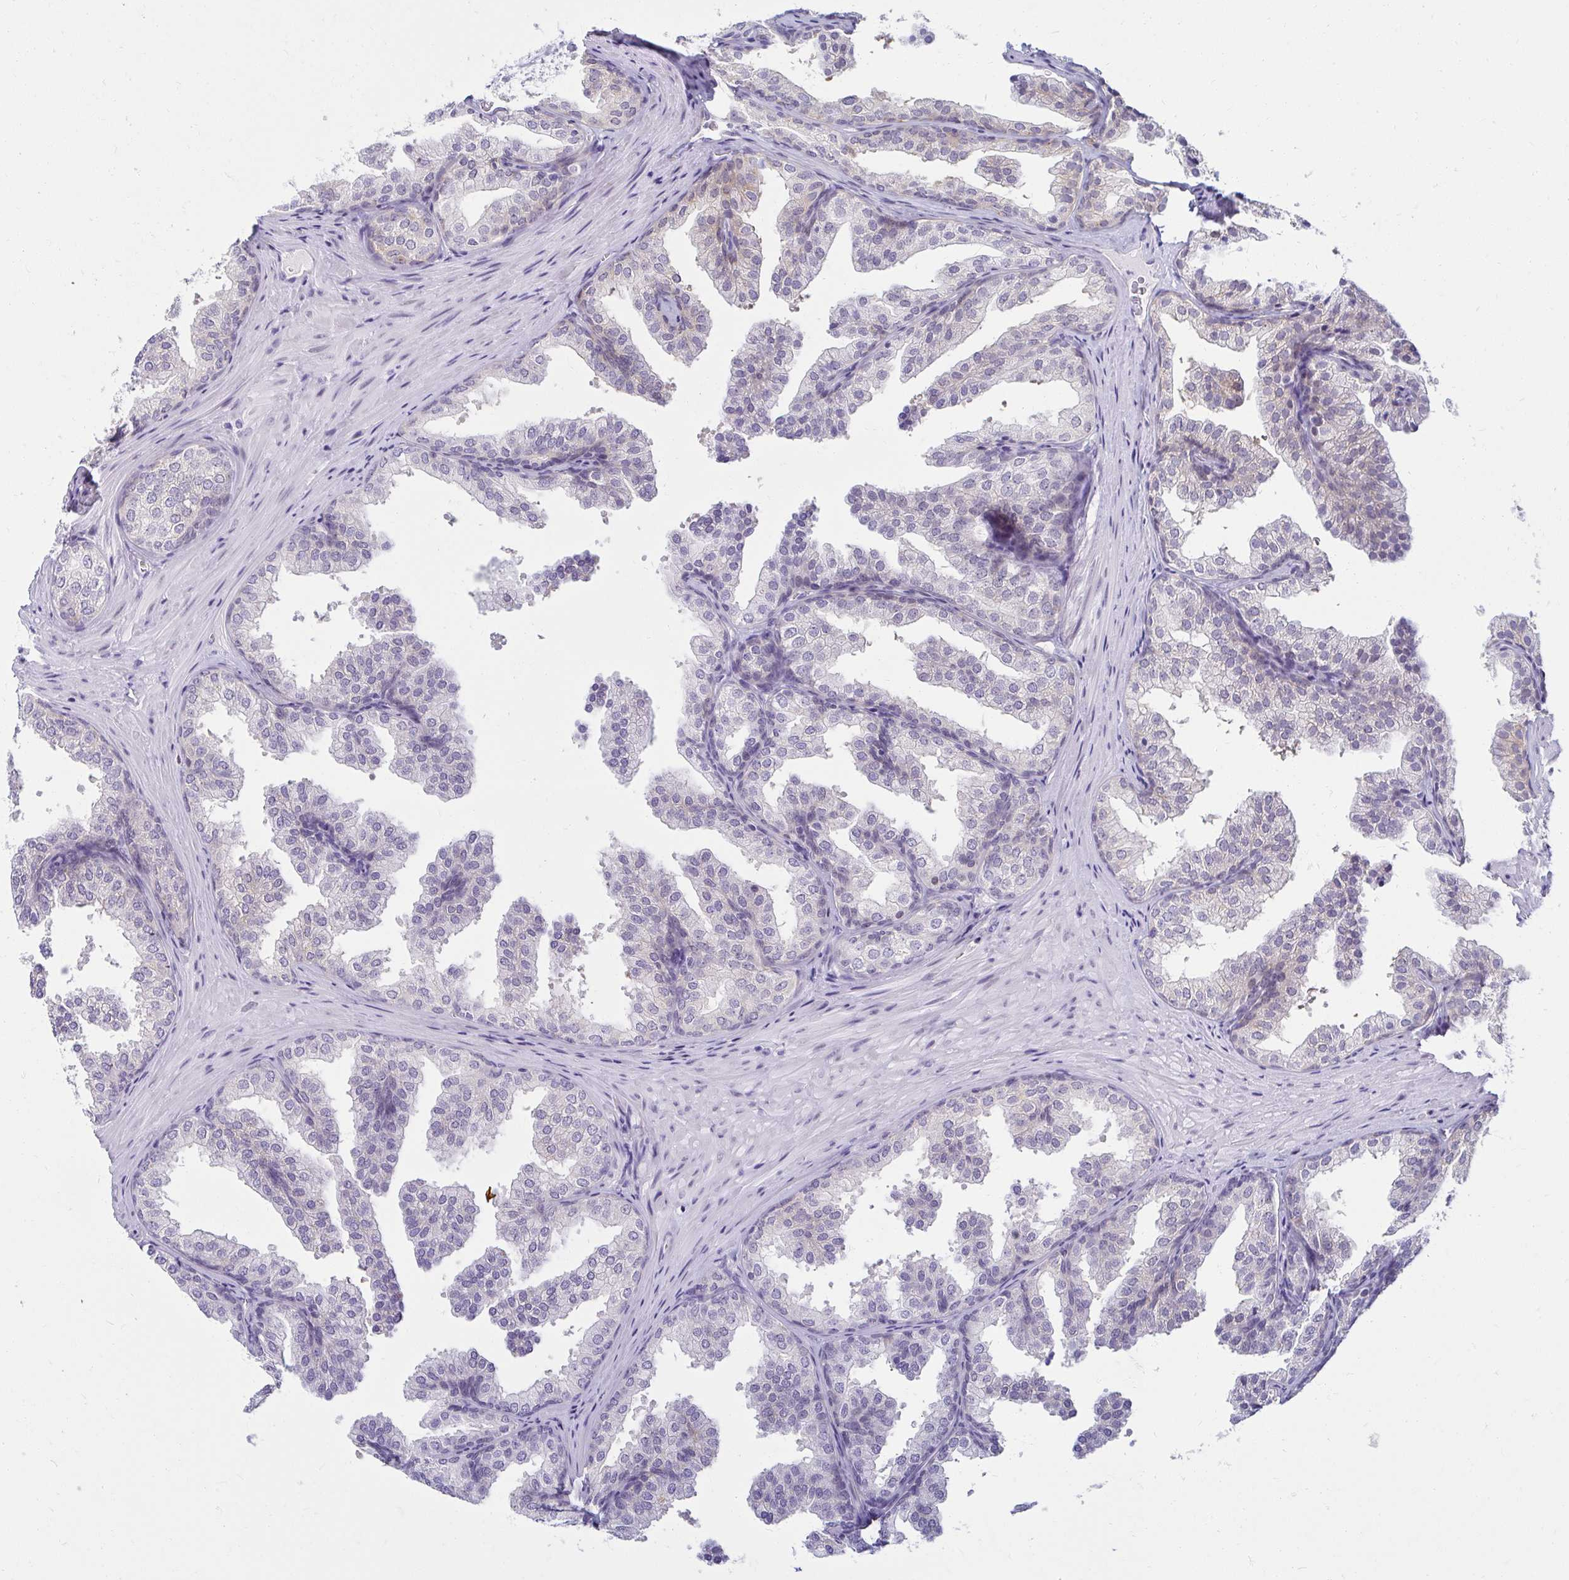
{"staining": {"intensity": "negative", "quantity": "none", "location": "none"}, "tissue": "prostate", "cell_type": "Glandular cells", "image_type": "normal", "snomed": [{"axis": "morphology", "description": "Normal tissue, NOS"}, {"axis": "topography", "description": "Prostate"}], "caption": "The image shows no staining of glandular cells in normal prostate.", "gene": "ANKRD62", "patient": {"sex": "male", "age": 37}}